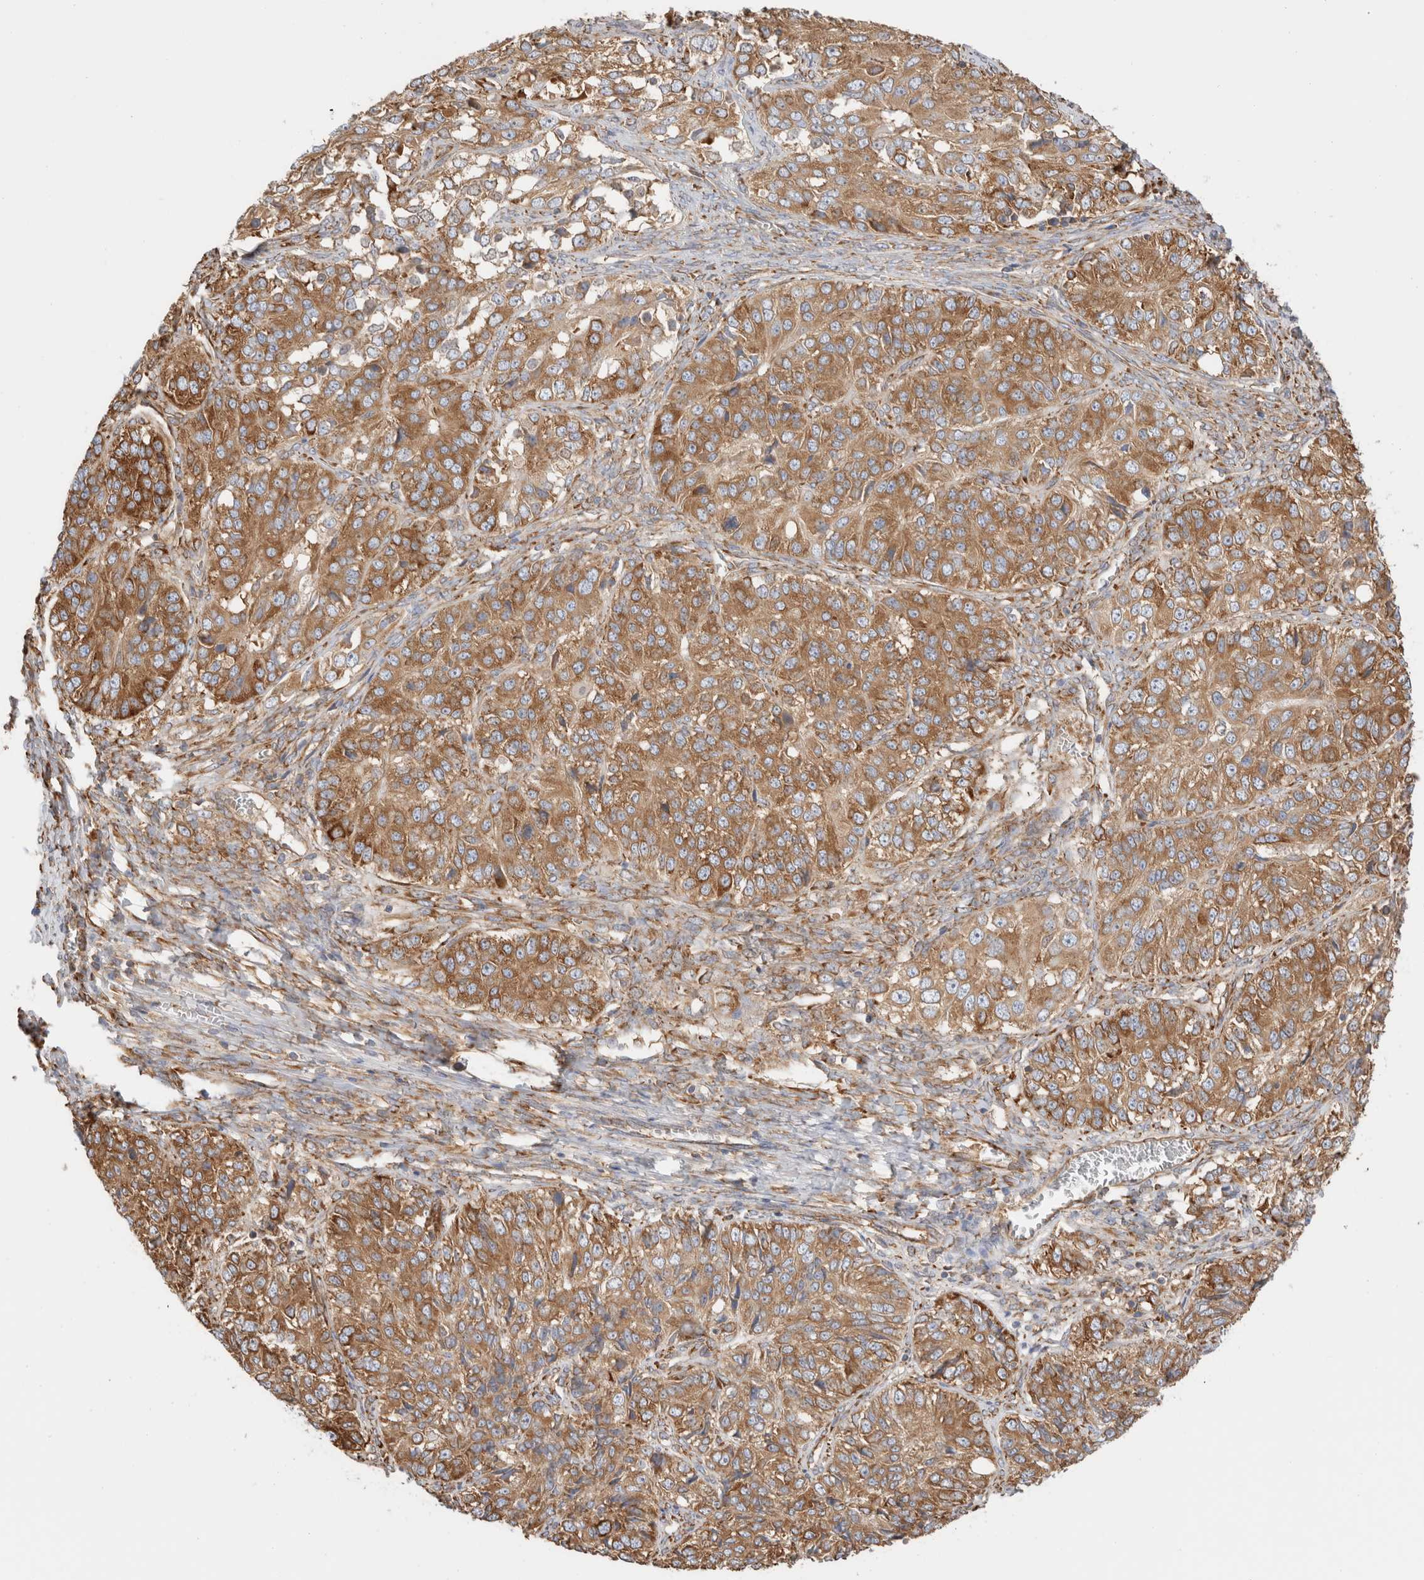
{"staining": {"intensity": "moderate", "quantity": ">75%", "location": "cytoplasmic/membranous"}, "tissue": "ovarian cancer", "cell_type": "Tumor cells", "image_type": "cancer", "snomed": [{"axis": "morphology", "description": "Carcinoma, endometroid"}, {"axis": "topography", "description": "Ovary"}], "caption": "Endometroid carcinoma (ovarian) was stained to show a protein in brown. There is medium levels of moderate cytoplasmic/membranous positivity in approximately >75% of tumor cells. Using DAB (brown) and hematoxylin (blue) stains, captured at high magnification using brightfield microscopy.", "gene": "ZC2HC1A", "patient": {"sex": "female", "age": 51}}